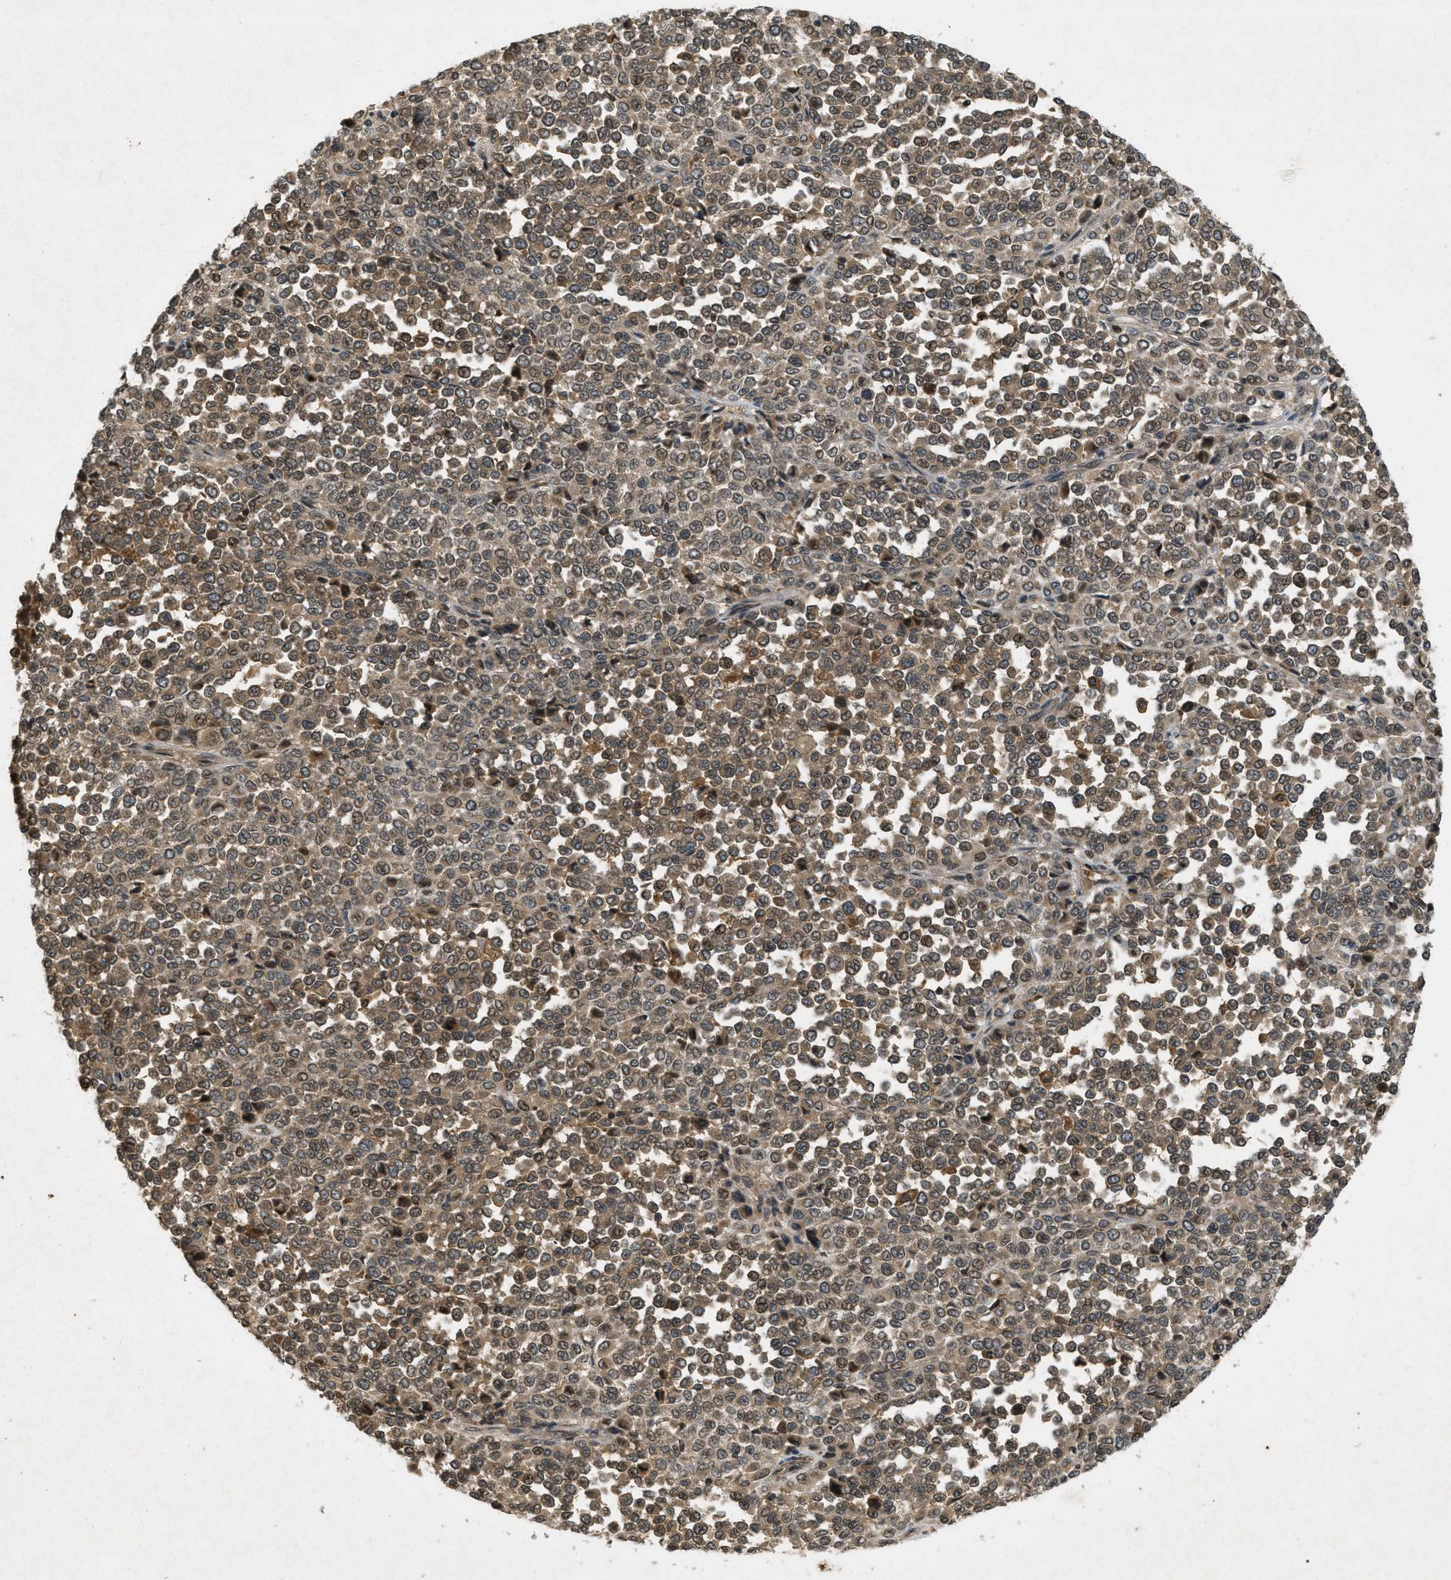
{"staining": {"intensity": "moderate", "quantity": ">75%", "location": "cytoplasmic/membranous"}, "tissue": "melanoma", "cell_type": "Tumor cells", "image_type": "cancer", "snomed": [{"axis": "morphology", "description": "Malignant melanoma, Metastatic site"}, {"axis": "topography", "description": "Pancreas"}], "caption": "Immunohistochemical staining of human malignant melanoma (metastatic site) demonstrates medium levels of moderate cytoplasmic/membranous protein staining in approximately >75% of tumor cells.", "gene": "ATG7", "patient": {"sex": "female", "age": 30}}